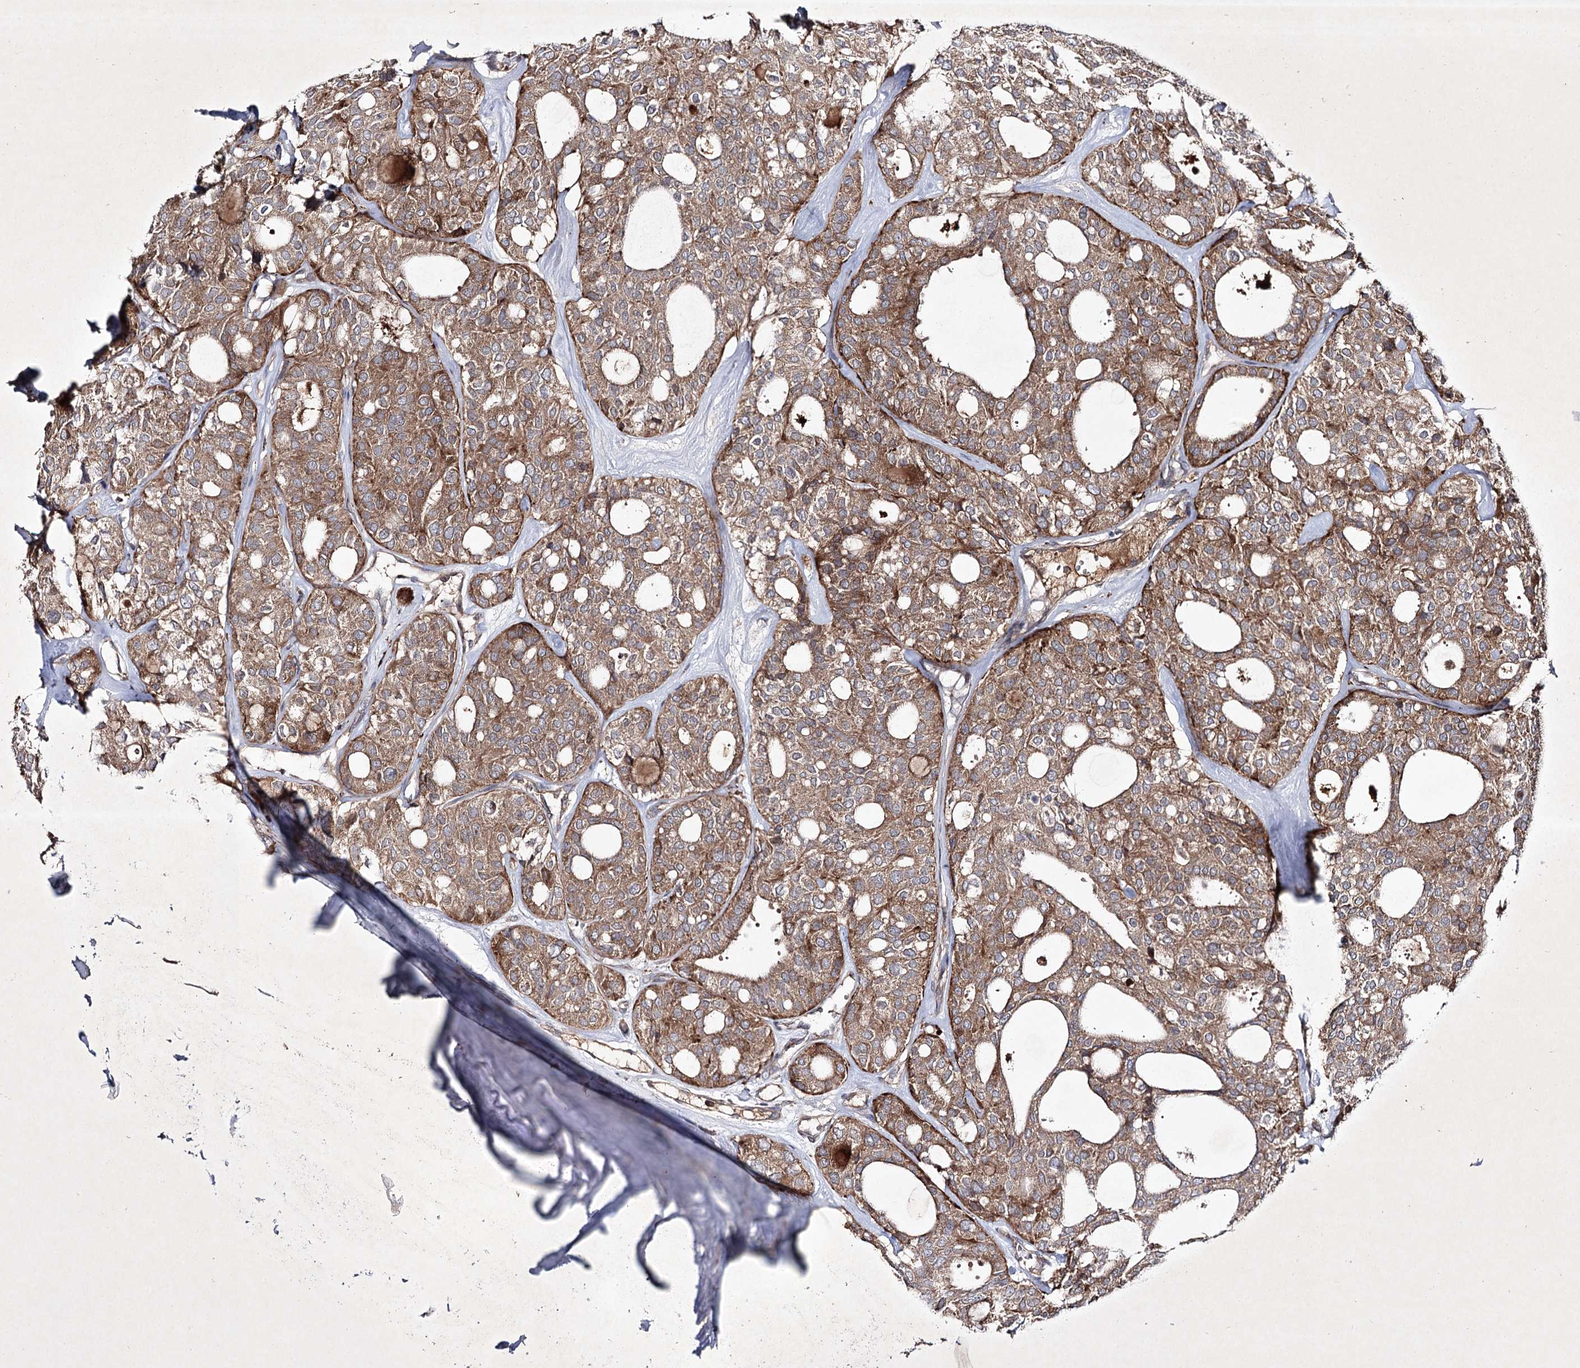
{"staining": {"intensity": "moderate", "quantity": ">75%", "location": "cytoplasmic/membranous"}, "tissue": "thyroid cancer", "cell_type": "Tumor cells", "image_type": "cancer", "snomed": [{"axis": "morphology", "description": "Follicular adenoma carcinoma, NOS"}, {"axis": "topography", "description": "Thyroid gland"}], "caption": "An immunohistochemistry (IHC) histopathology image of neoplastic tissue is shown. Protein staining in brown highlights moderate cytoplasmic/membranous positivity in thyroid cancer (follicular adenoma carcinoma) within tumor cells. (brown staining indicates protein expression, while blue staining denotes nuclei).", "gene": "ALG9", "patient": {"sex": "male", "age": 75}}